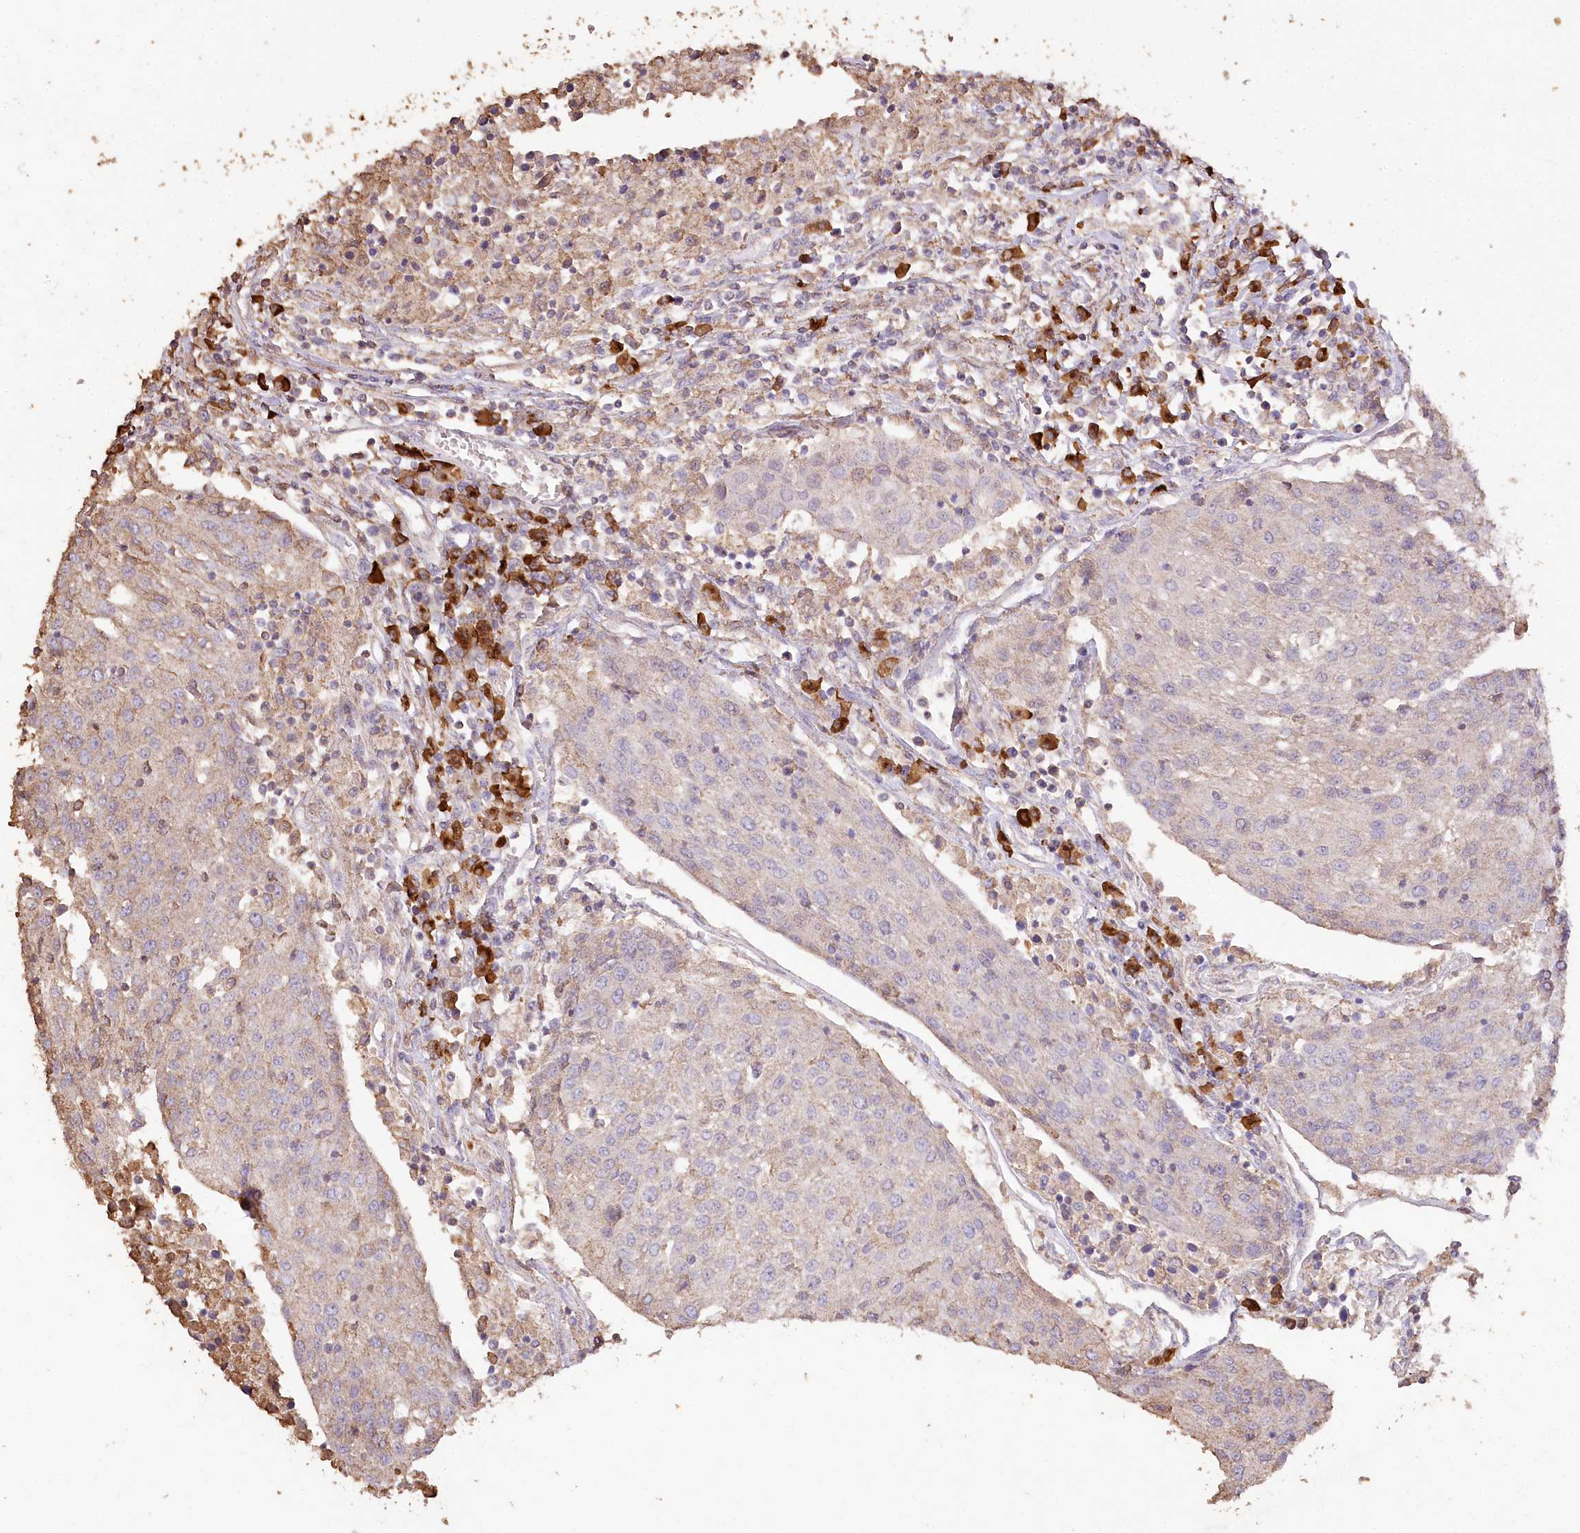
{"staining": {"intensity": "weak", "quantity": "<25%", "location": "cytoplasmic/membranous"}, "tissue": "urothelial cancer", "cell_type": "Tumor cells", "image_type": "cancer", "snomed": [{"axis": "morphology", "description": "Urothelial carcinoma, High grade"}, {"axis": "topography", "description": "Urinary bladder"}], "caption": "Tumor cells show no significant positivity in urothelial carcinoma (high-grade).", "gene": "IREB2", "patient": {"sex": "female", "age": 85}}